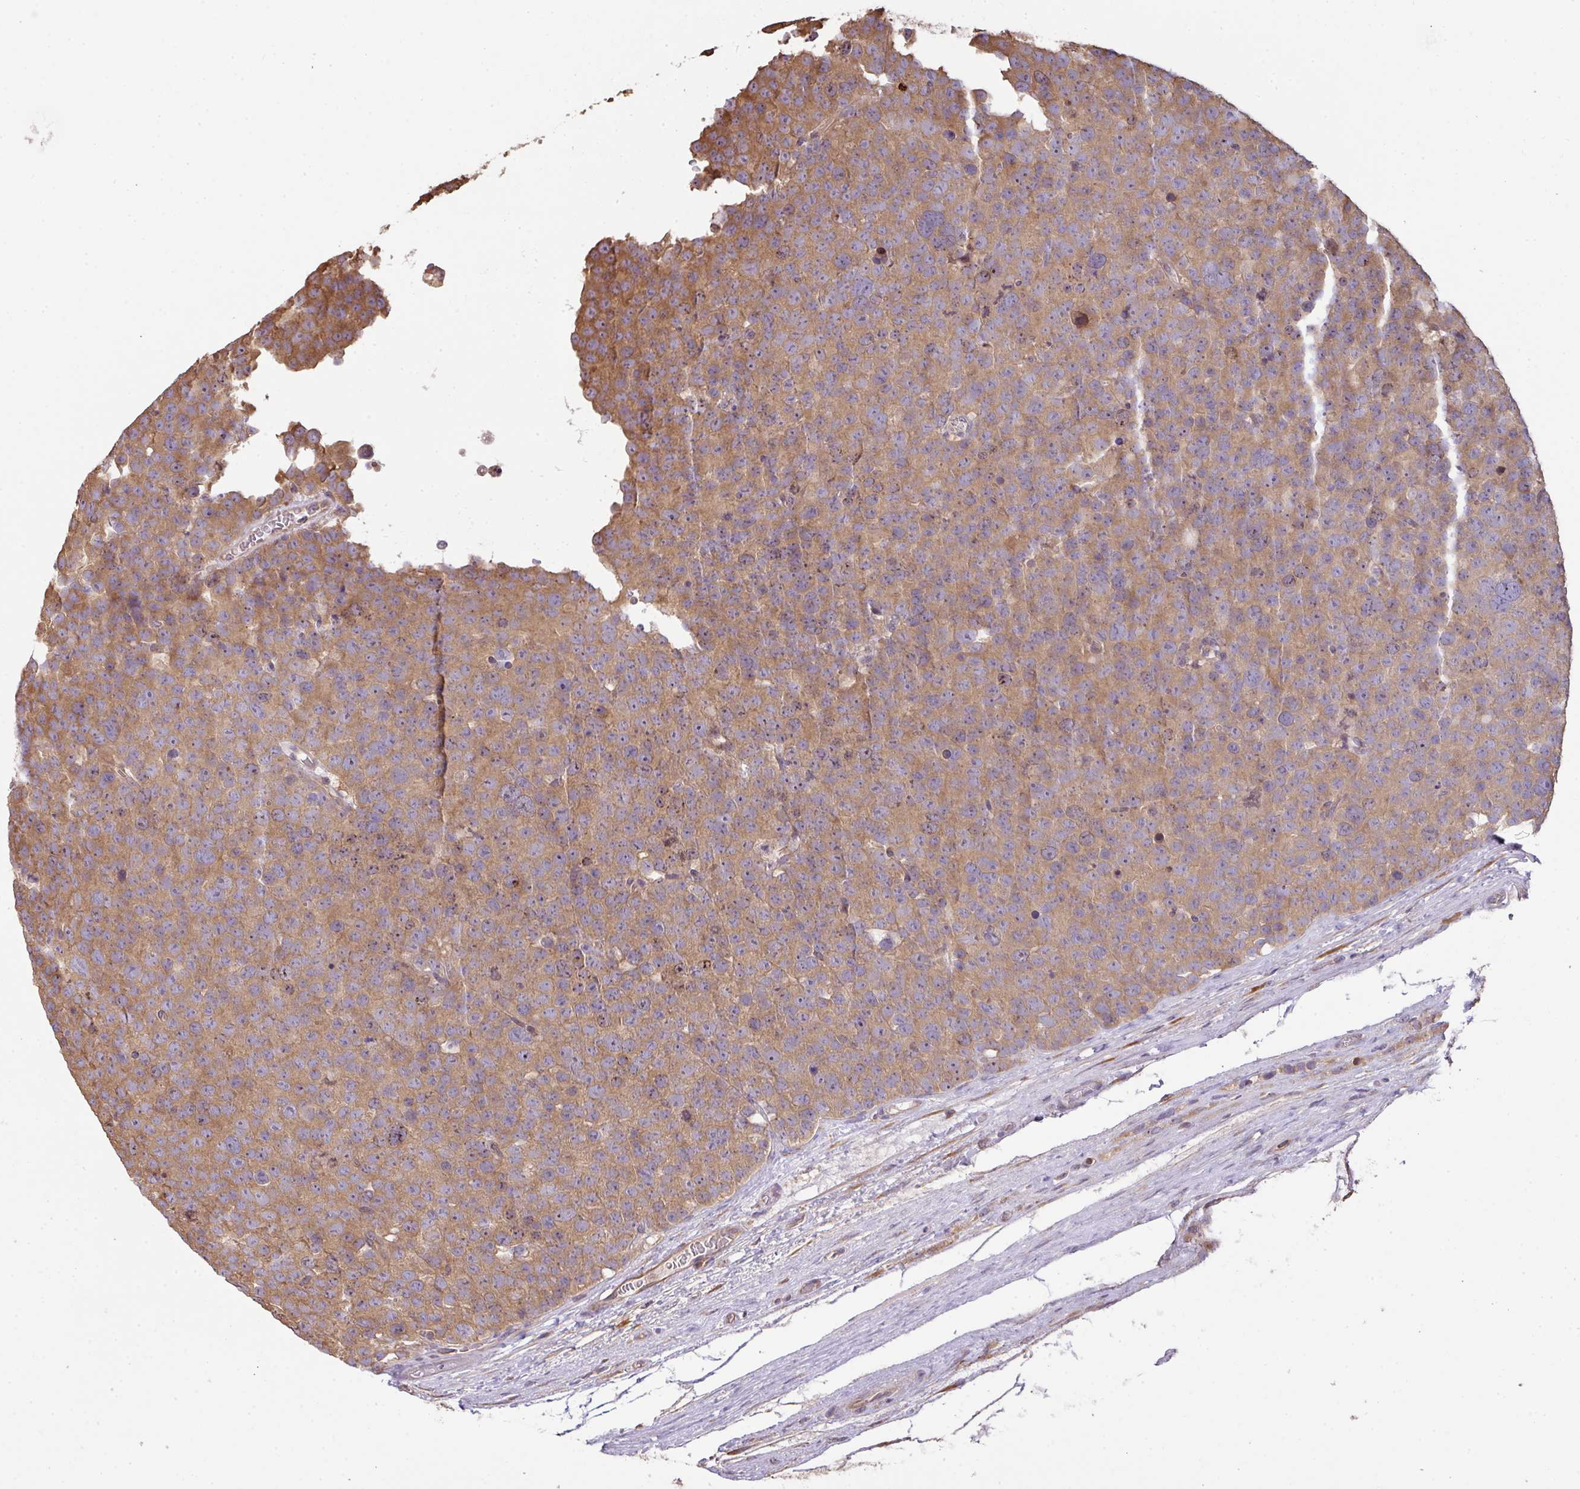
{"staining": {"intensity": "moderate", "quantity": ">75%", "location": "cytoplasmic/membranous,nuclear"}, "tissue": "testis cancer", "cell_type": "Tumor cells", "image_type": "cancer", "snomed": [{"axis": "morphology", "description": "Seminoma, NOS"}, {"axis": "topography", "description": "Testis"}], "caption": "Protein expression by immunohistochemistry reveals moderate cytoplasmic/membranous and nuclear staining in about >75% of tumor cells in seminoma (testis).", "gene": "VENTX", "patient": {"sex": "male", "age": 71}}